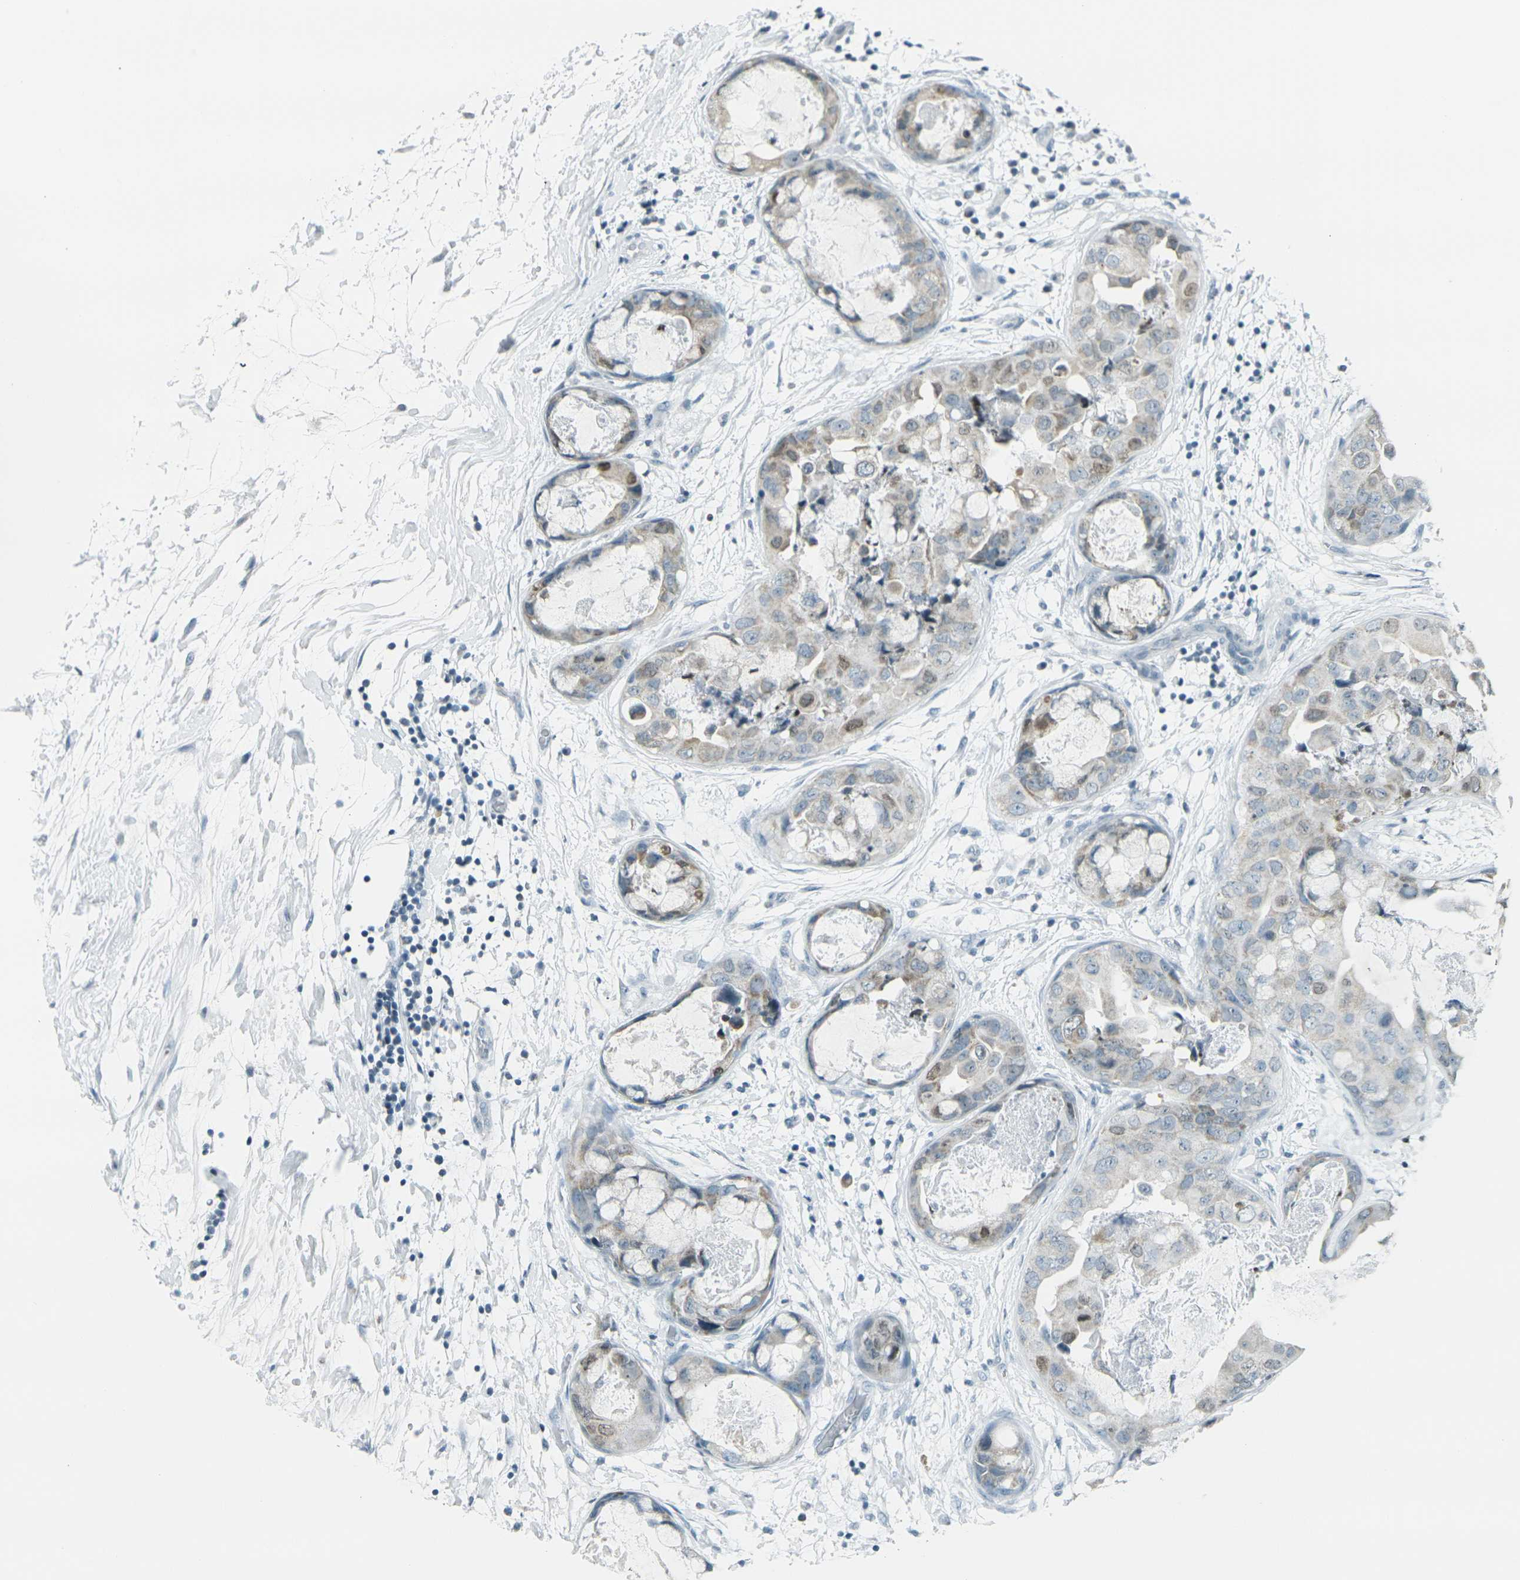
{"staining": {"intensity": "weak", "quantity": "25%-75%", "location": "cytoplasmic/membranous"}, "tissue": "breast cancer", "cell_type": "Tumor cells", "image_type": "cancer", "snomed": [{"axis": "morphology", "description": "Duct carcinoma"}, {"axis": "topography", "description": "Breast"}], "caption": "Immunohistochemistry (IHC) of breast intraductal carcinoma exhibits low levels of weak cytoplasmic/membranous staining in approximately 25%-75% of tumor cells.", "gene": "H2BC1", "patient": {"sex": "female", "age": 40}}